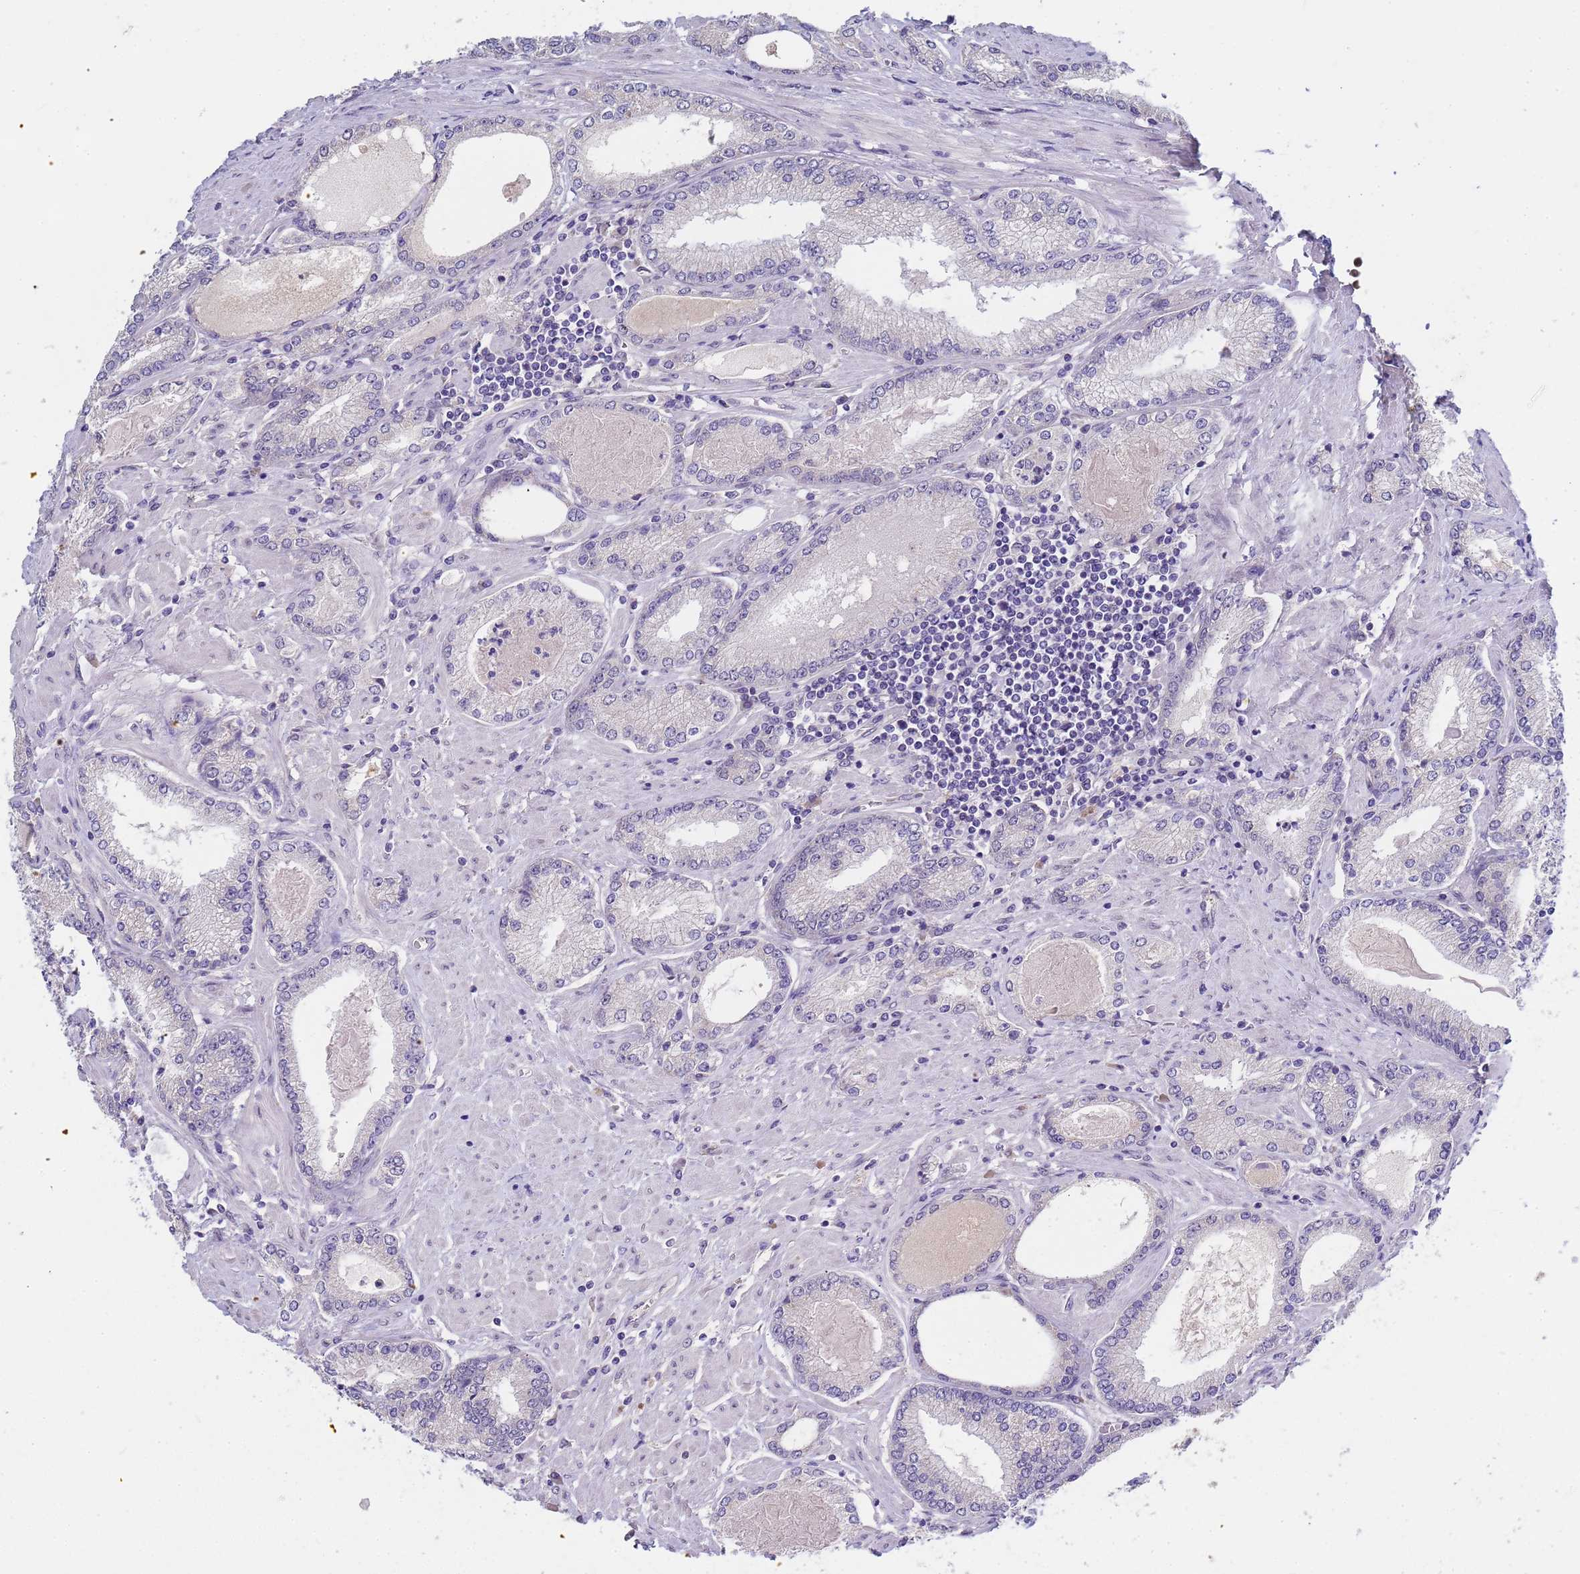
{"staining": {"intensity": "negative", "quantity": "none", "location": "none"}, "tissue": "prostate cancer", "cell_type": "Tumor cells", "image_type": "cancer", "snomed": [{"axis": "morphology", "description": "Adenocarcinoma, High grade"}, {"axis": "topography", "description": "Prostate"}], "caption": "High power microscopy image of an immunohistochemistry image of high-grade adenocarcinoma (prostate), revealing no significant expression in tumor cells.", "gene": "TRMT10A", "patient": {"sex": "male", "age": 66}}